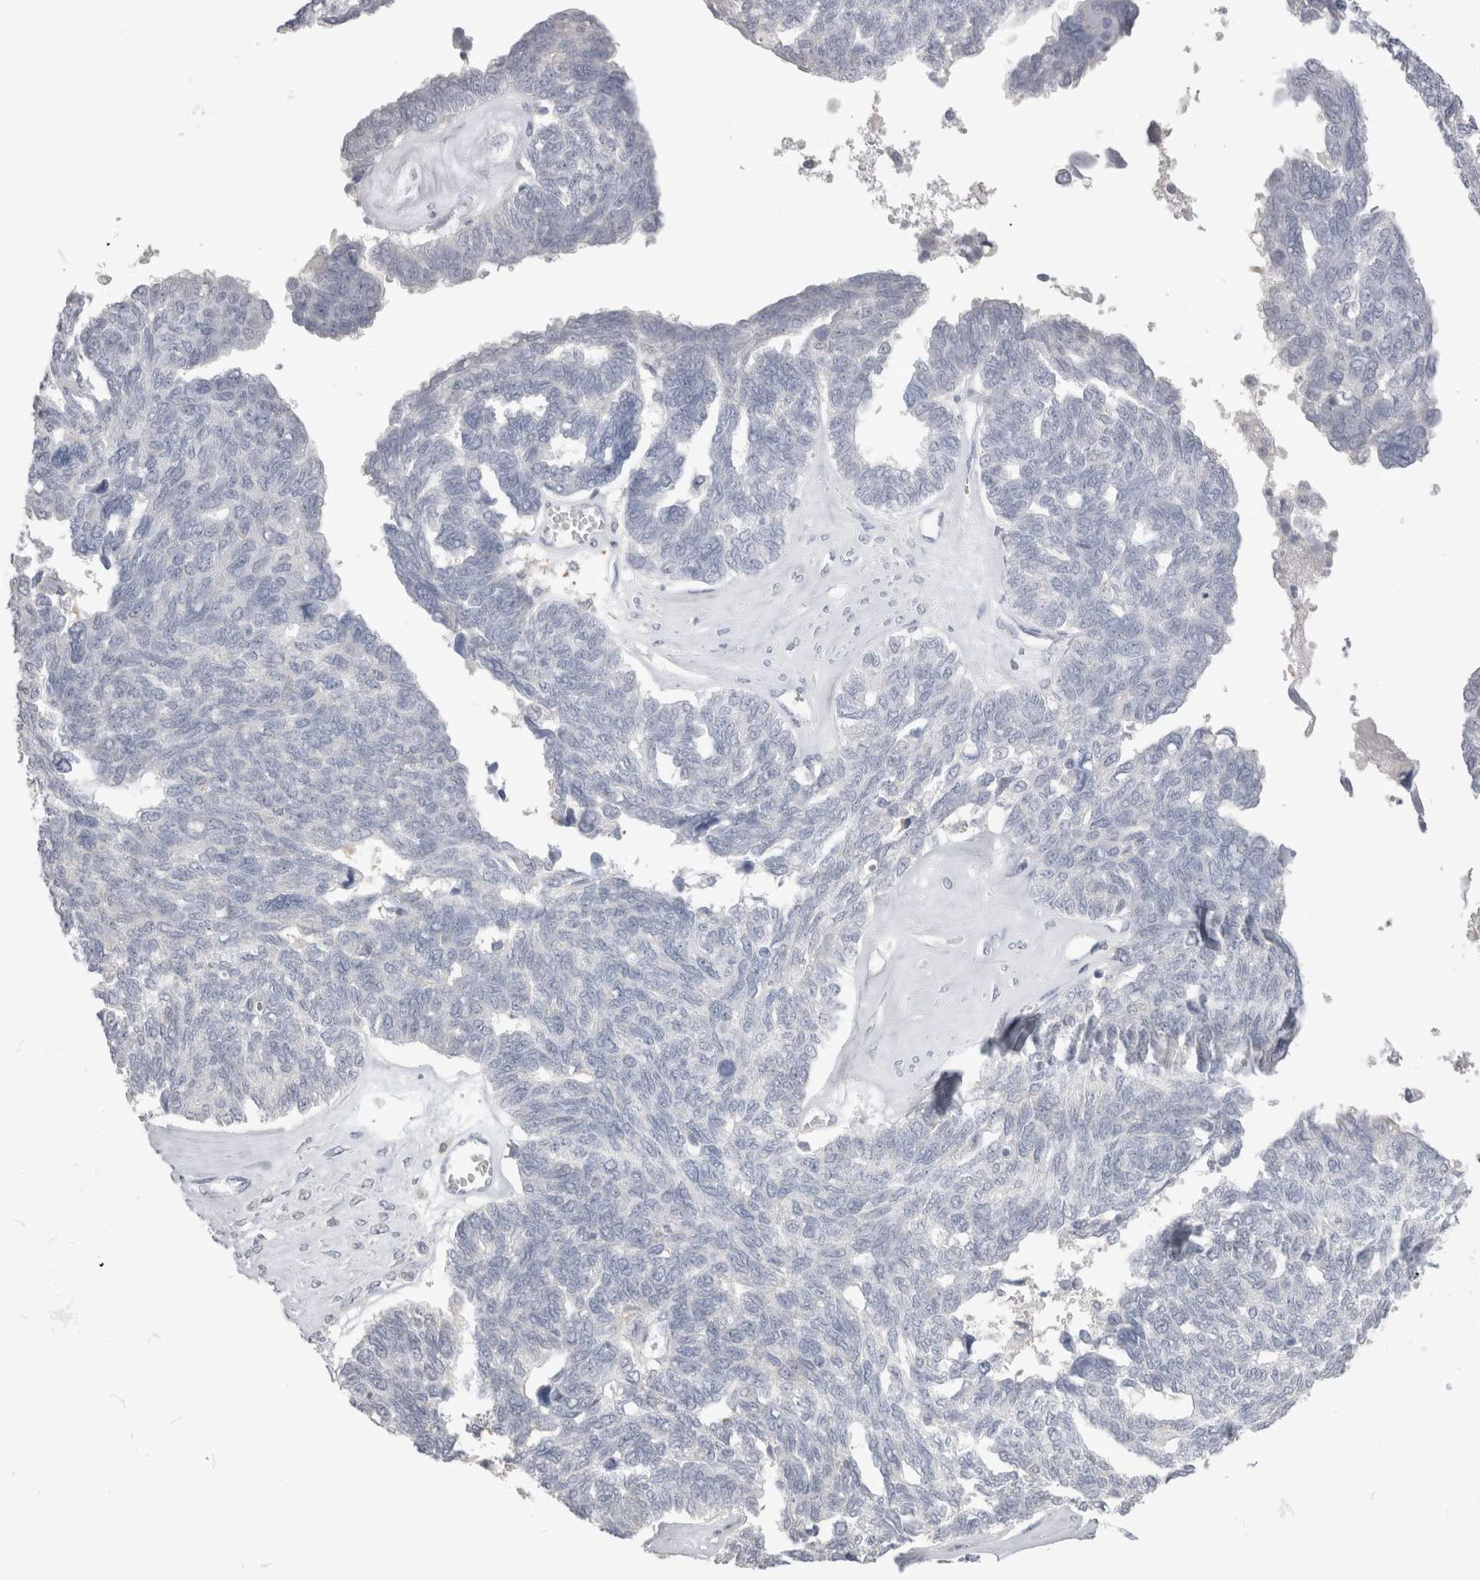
{"staining": {"intensity": "negative", "quantity": "none", "location": "none"}, "tissue": "ovarian cancer", "cell_type": "Tumor cells", "image_type": "cancer", "snomed": [{"axis": "morphology", "description": "Cystadenocarcinoma, serous, NOS"}, {"axis": "topography", "description": "Ovary"}], "caption": "Immunohistochemistry (IHC) photomicrograph of neoplastic tissue: ovarian serous cystadenocarcinoma stained with DAB (3,3'-diaminobenzidine) shows no significant protein expression in tumor cells.", "gene": "SUCNR1", "patient": {"sex": "female", "age": 79}}